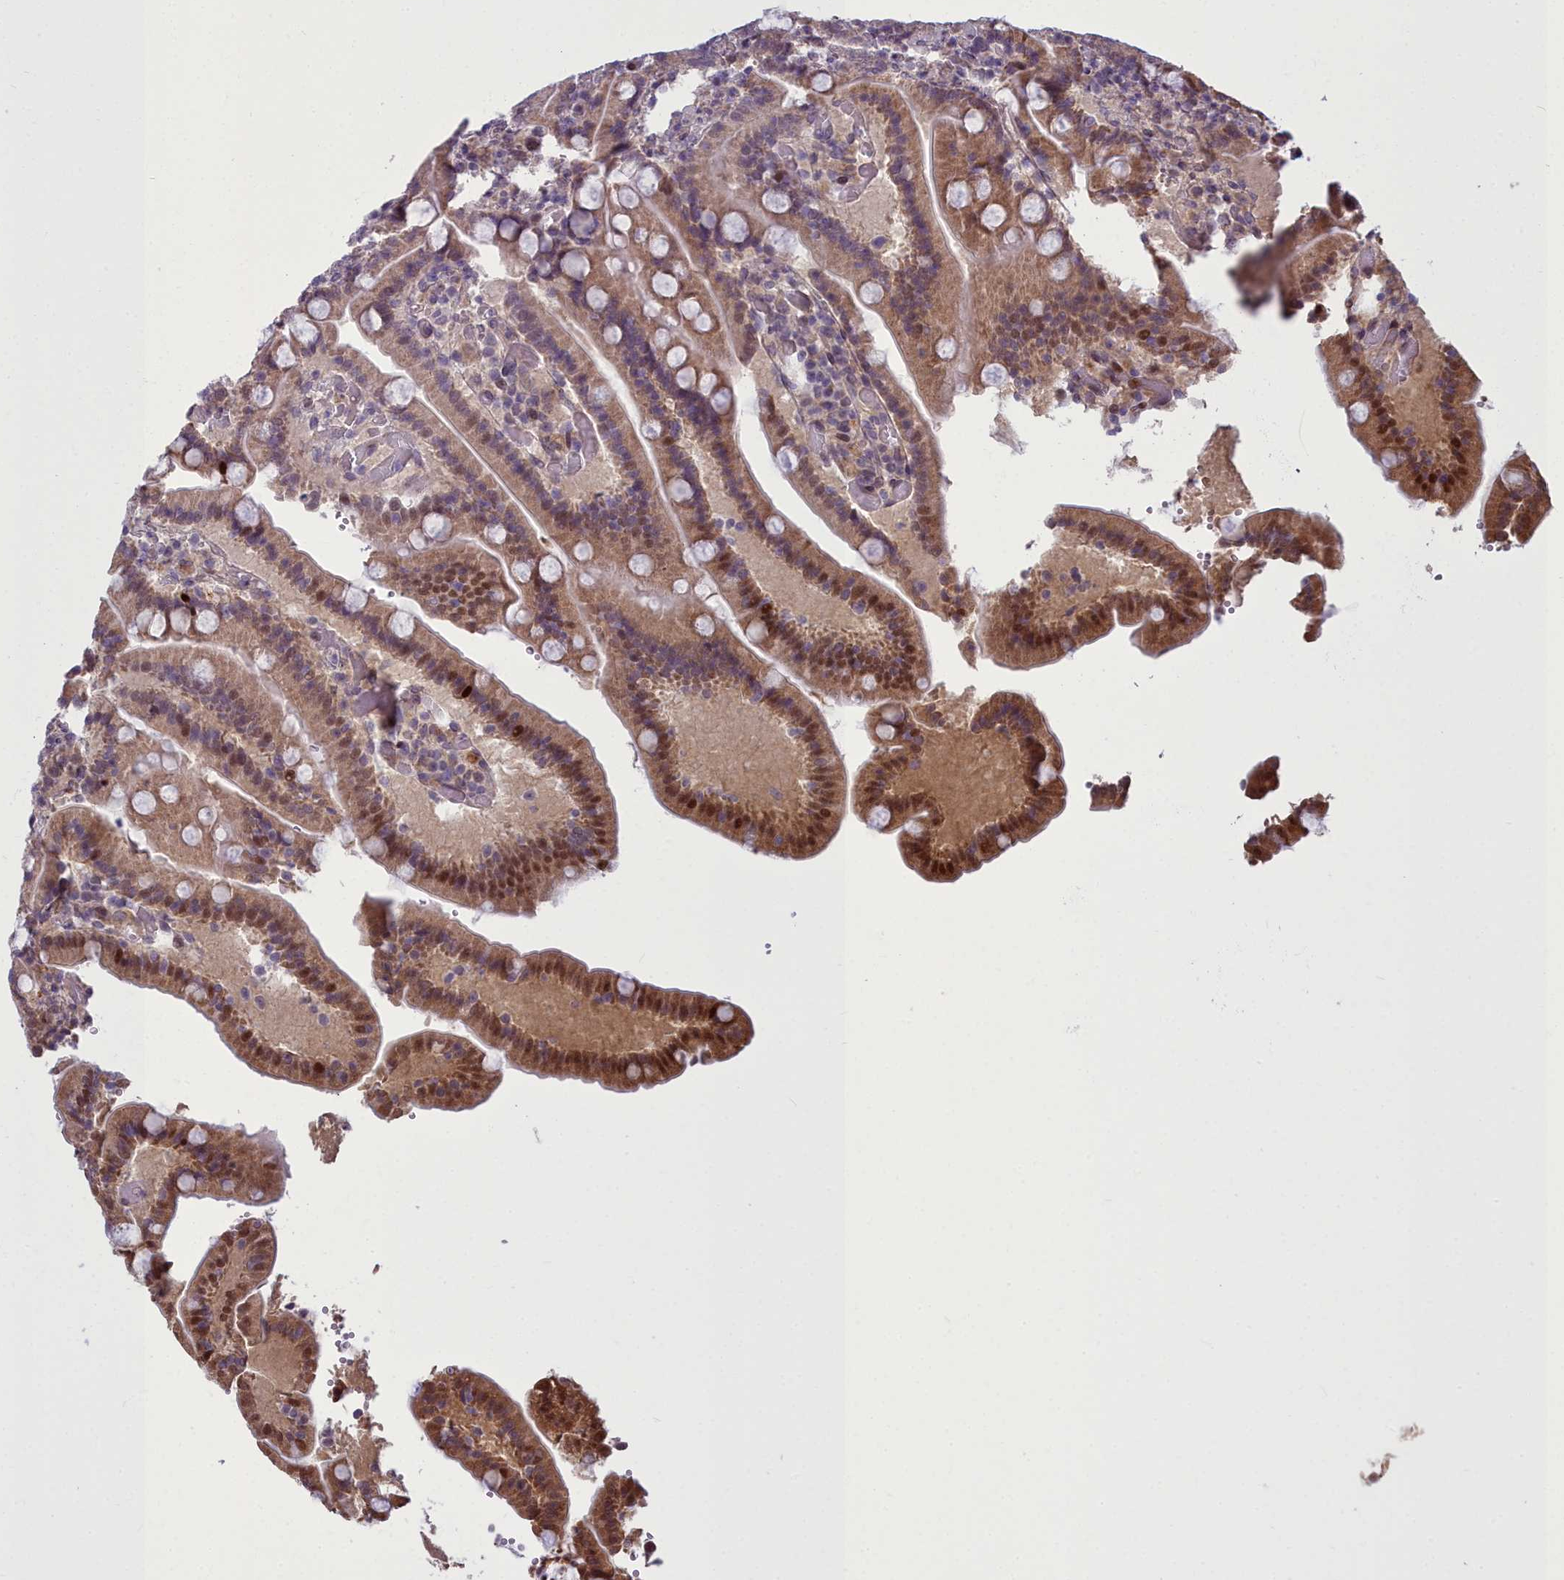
{"staining": {"intensity": "moderate", "quantity": "25%-75%", "location": "cytoplasmic/membranous,nuclear"}, "tissue": "duodenum", "cell_type": "Glandular cells", "image_type": "normal", "snomed": [{"axis": "morphology", "description": "Normal tissue, NOS"}, {"axis": "topography", "description": "Duodenum"}], "caption": "Immunohistochemical staining of normal human duodenum exhibits 25%-75% levels of moderate cytoplasmic/membranous,nuclear protein expression in about 25%-75% of glandular cells. Using DAB (3,3'-diaminobenzidine) (brown) and hematoxylin (blue) stains, captured at high magnification using brightfield microscopy.", "gene": "AP1M1", "patient": {"sex": "female", "age": 62}}